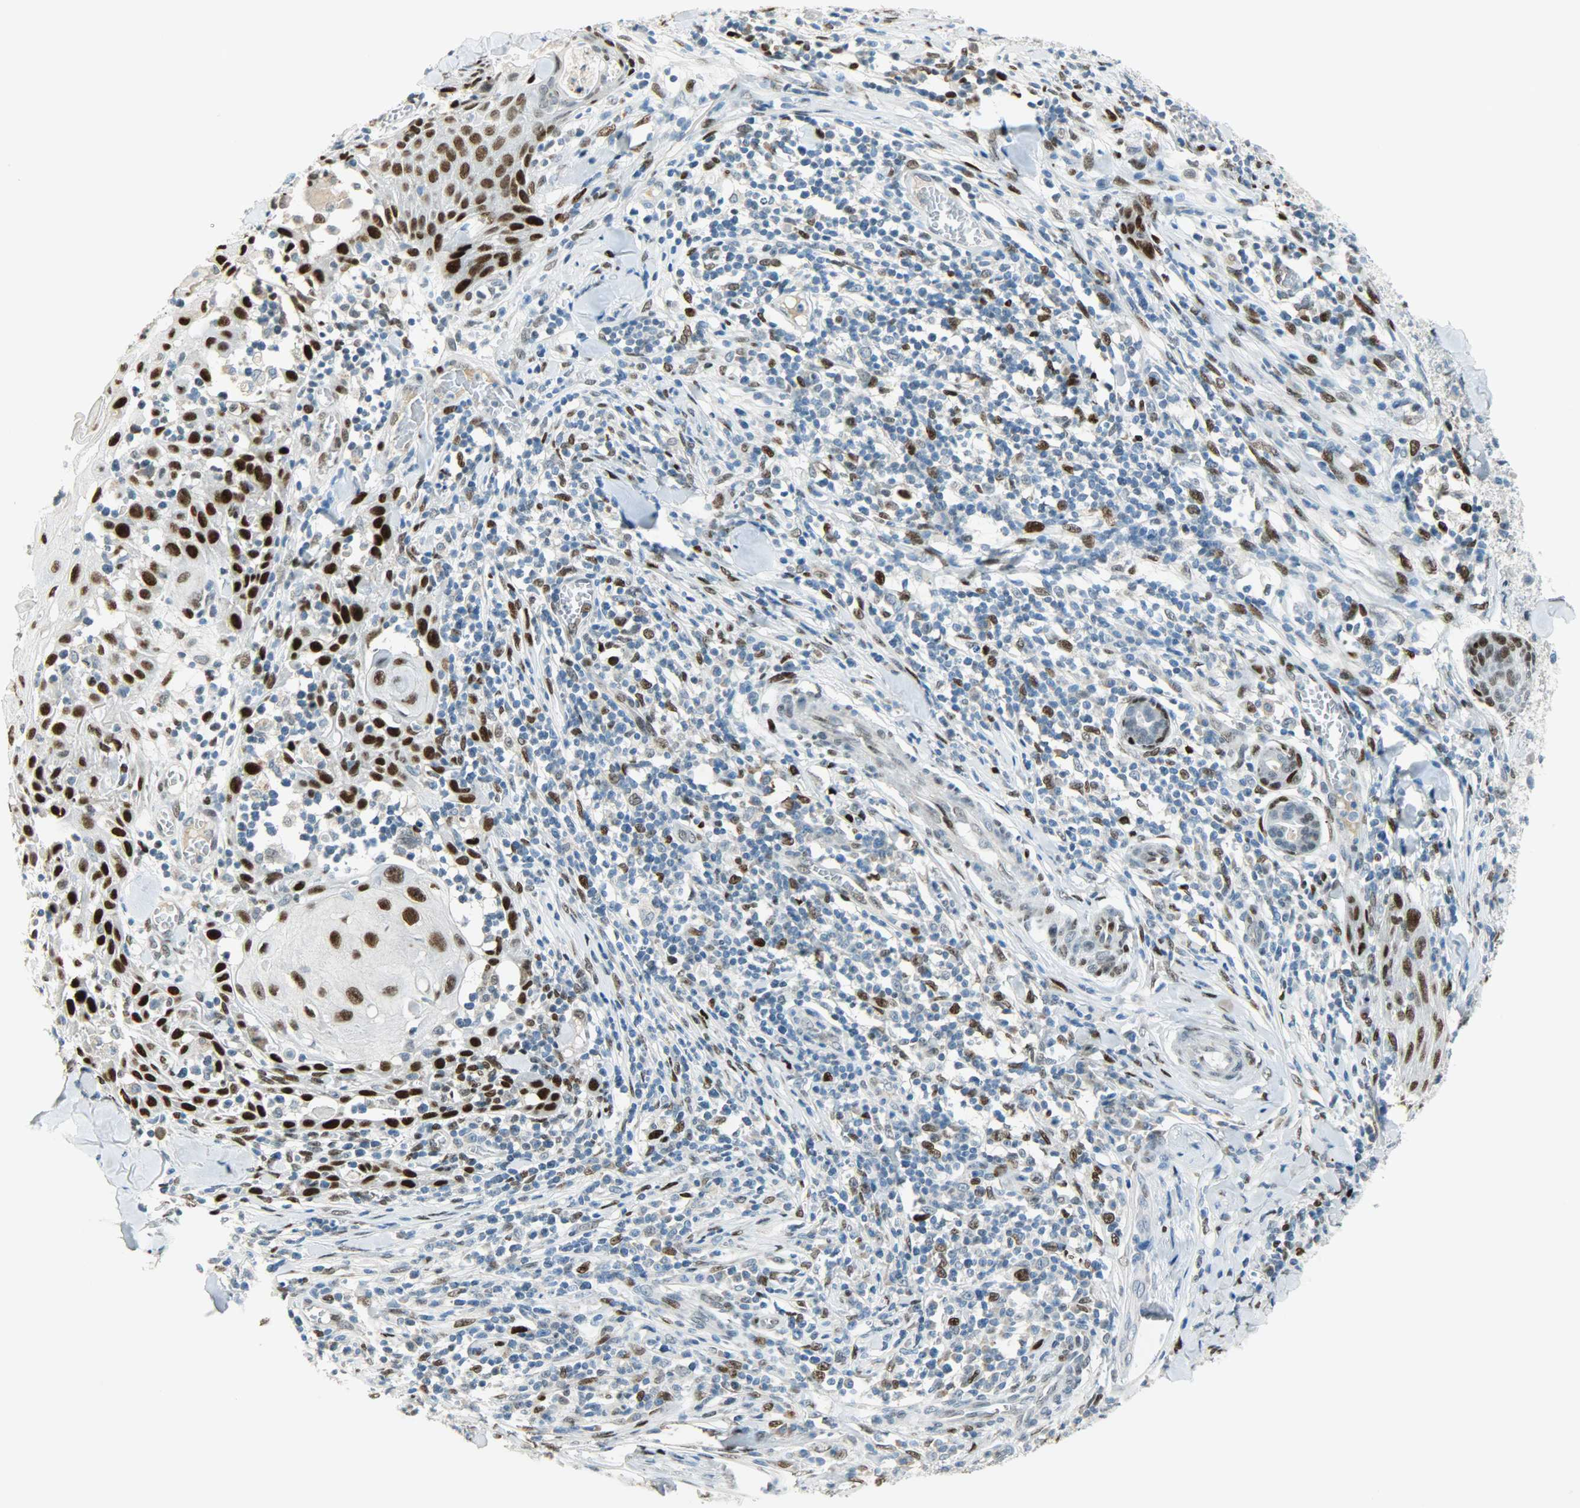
{"staining": {"intensity": "strong", "quantity": ">75%", "location": "nuclear"}, "tissue": "skin cancer", "cell_type": "Tumor cells", "image_type": "cancer", "snomed": [{"axis": "morphology", "description": "Squamous cell carcinoma, NOS"}, {"axis": "topography", "description": "Skin"}], "caption": "This photomicrograph displays IHC staining of skin cancer (squamous cell carcinoma), with high strong nuclear positivity in about >75% of tumor cells.", "gene": "JUNB", "patient": {"sex": "male", "age": 24}}